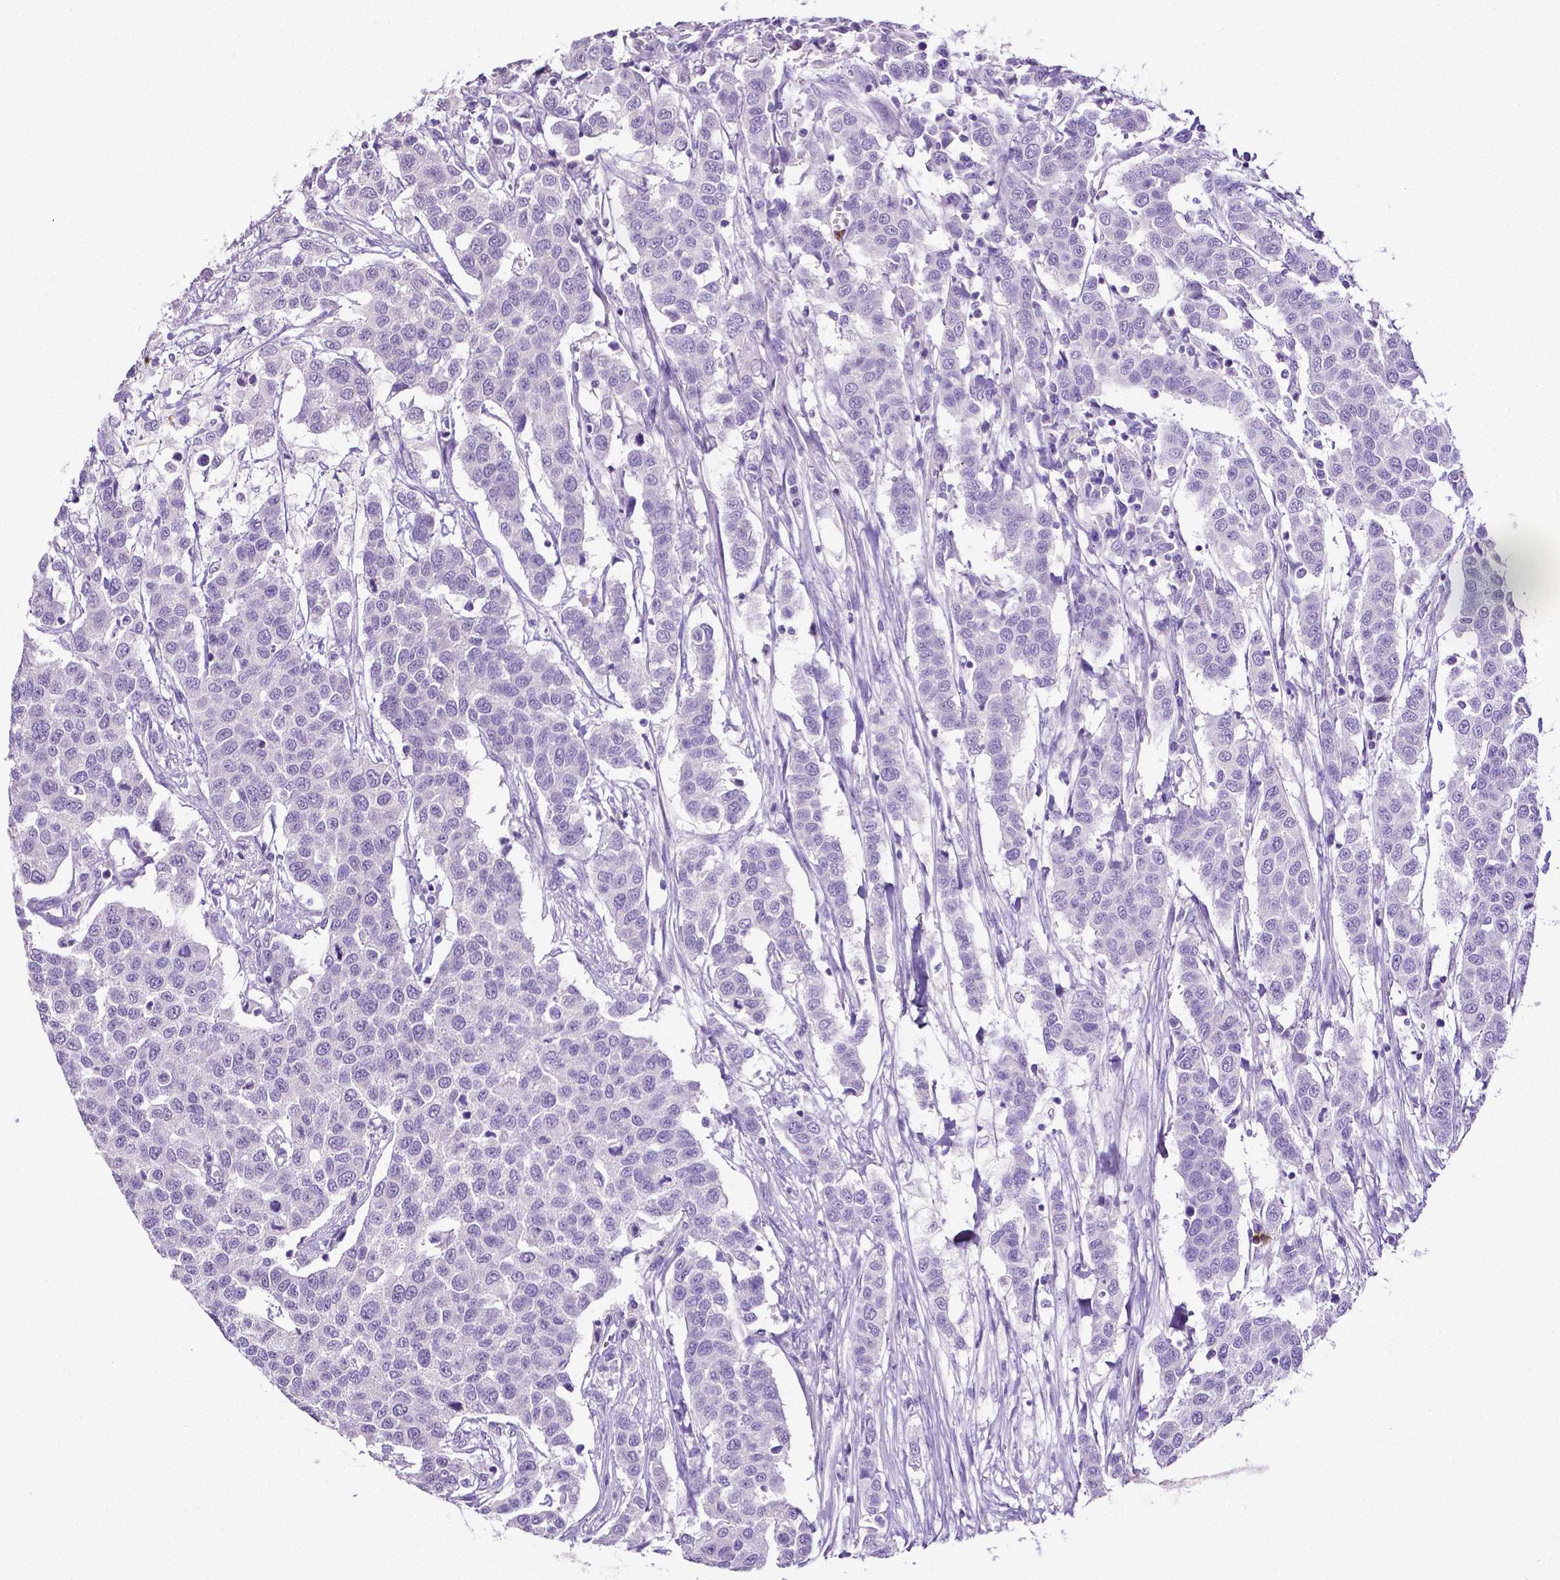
{"staining": {"intensity": "negative", "quantity": "none", "location": "none"}, "tissue": "urothelial cancer", "cell_type": "Tumor cells", "image_type": "cancer", "snomed": [{"axis": "morphology", "description": "Urothelial carcinoma, High grade"}, {"axis": "topography", "description": "Urinary bladder"}], "caption": "High magnification brightfield microscopy of urothelial carcinoma (high-grade) stained with DAB (brown) and counterstained with hematoxylin (blue): tumor cells show no significant staining. (Brightfield microscopy of DAB IHC at high magnification).", "gene": "MMP9", "patient": {"sex": "female", "age": 58}}